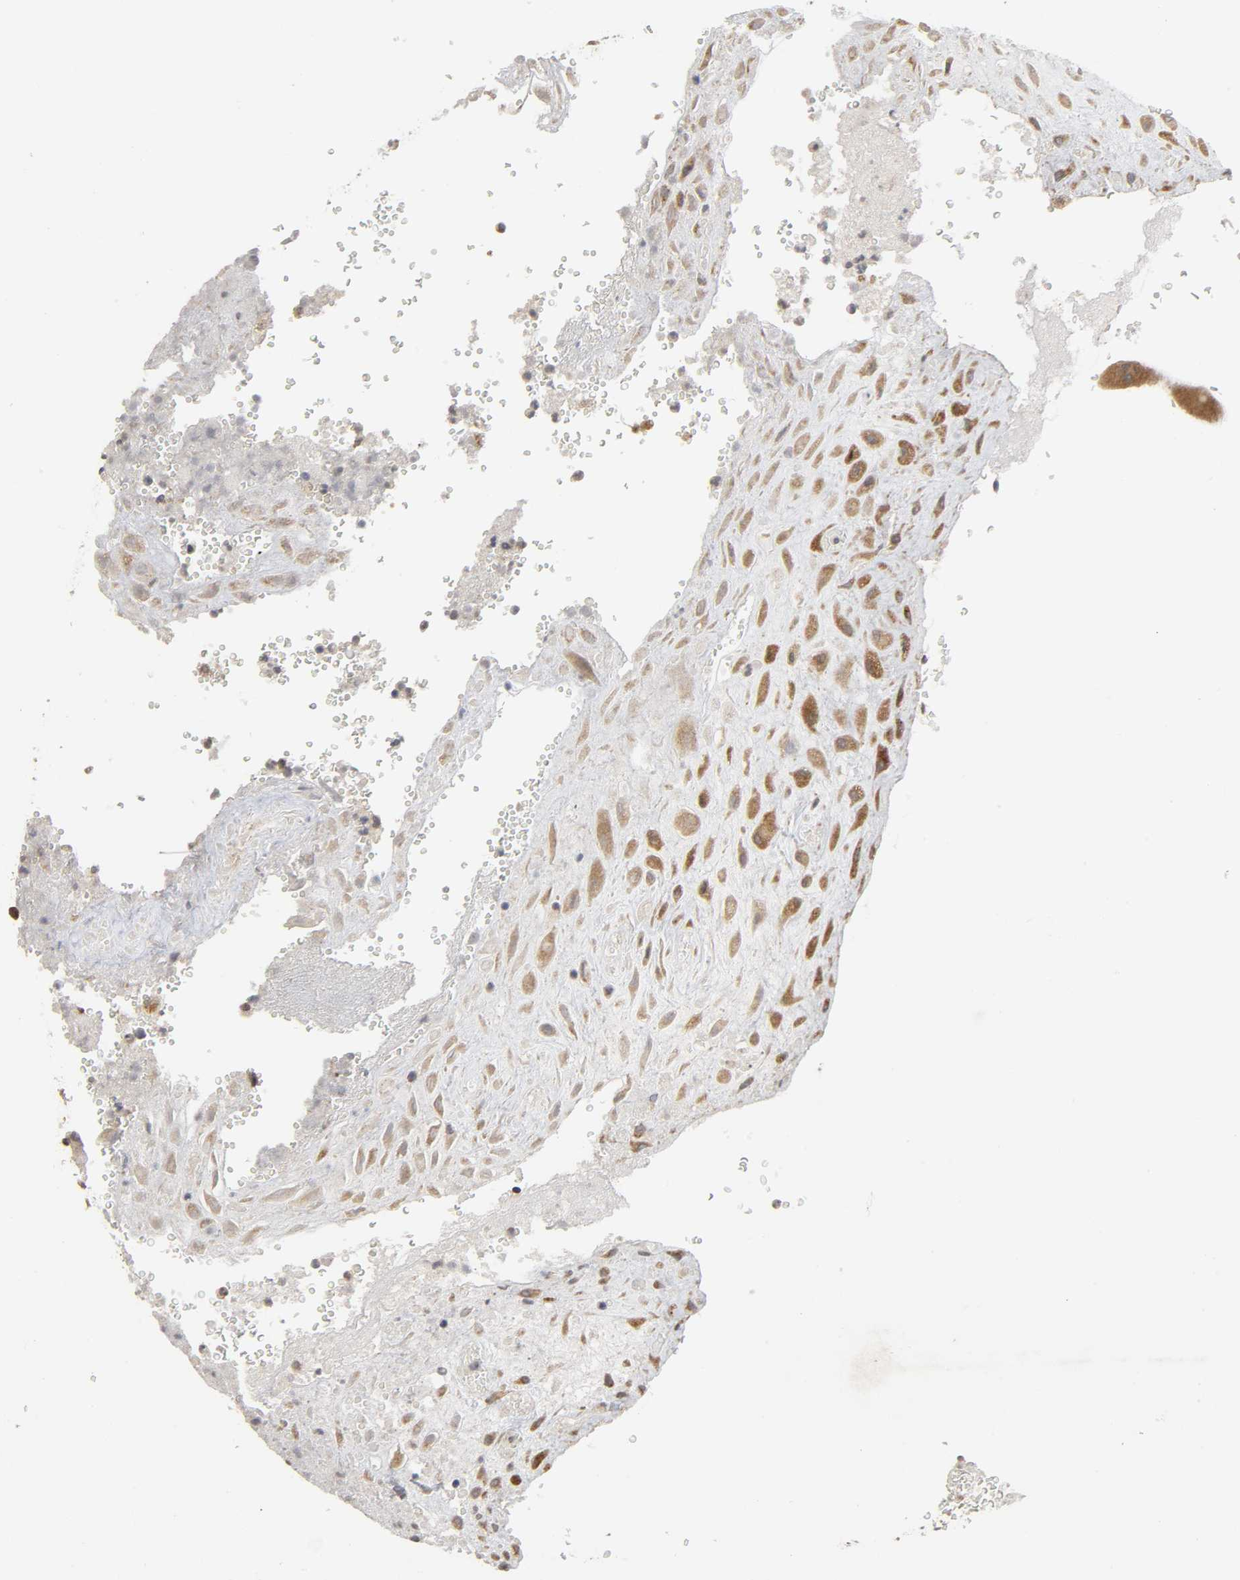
{"staining": {"intensity": "moderate", "quantity": ">75%", "location": "cytoplasmic/membranous"}, "tissue": "placenta", "cell_type": "Decidual cells", "image_type": "normal", "snomed": [{"axis": "morphology", "description": "Normal tissue, NOS"}, {"axis": "topography", "description": "Placenta"}], "caption": "Immunohistochemical staining of normal placenta displays moderate cytoplasmic/membranous protein positivity in about >75% of decidual cells.", "gene": "SLC30A9", "patient": {"sex": "female", "age": 19}}